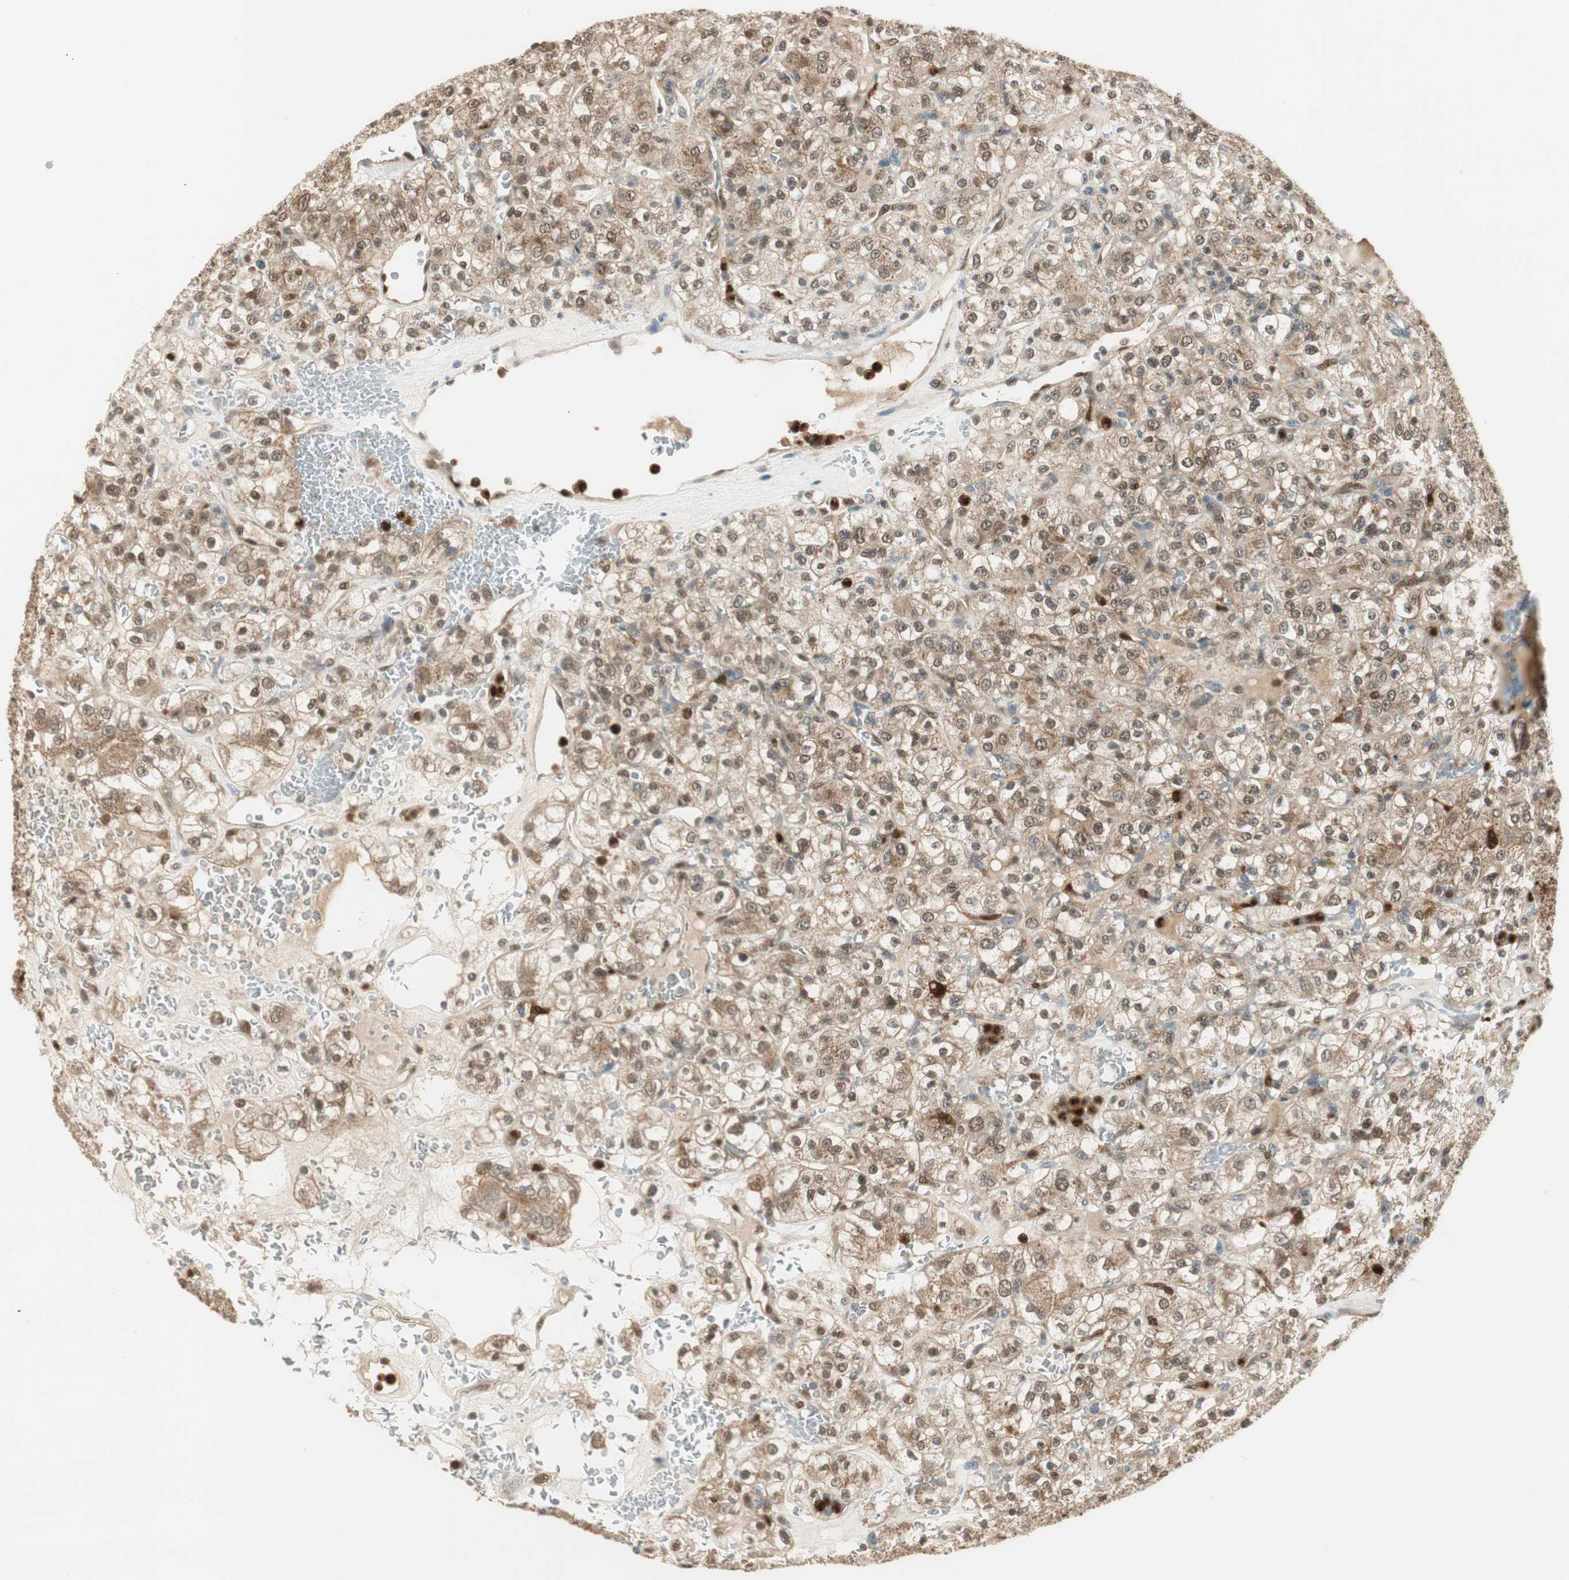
{"staining": {"intensity": "moderate", "quantity": "25%-75%", "location": "cytoplasmic/membranous,nuclear"}, "tissue": "renal cancer", "cell_type": "Tumor cells", "image_type": "cancer", "snomed": [{"axis": "morphology", "description": "Normal tissue, NOS"}, {"axis": "morphology", "description": "Adenocarcinoma, NOS"}, {"axis": "topography", "description": "Kidney"}], "caption": "Protein expression analysis of renal adenocarcinoma shows moderate cytoplasmic/membranous and nuclear staining in approximately 25%-75% of tumor cells.", "gene": "LTA4H", "patient": {"sex": "female", "age": 72}}